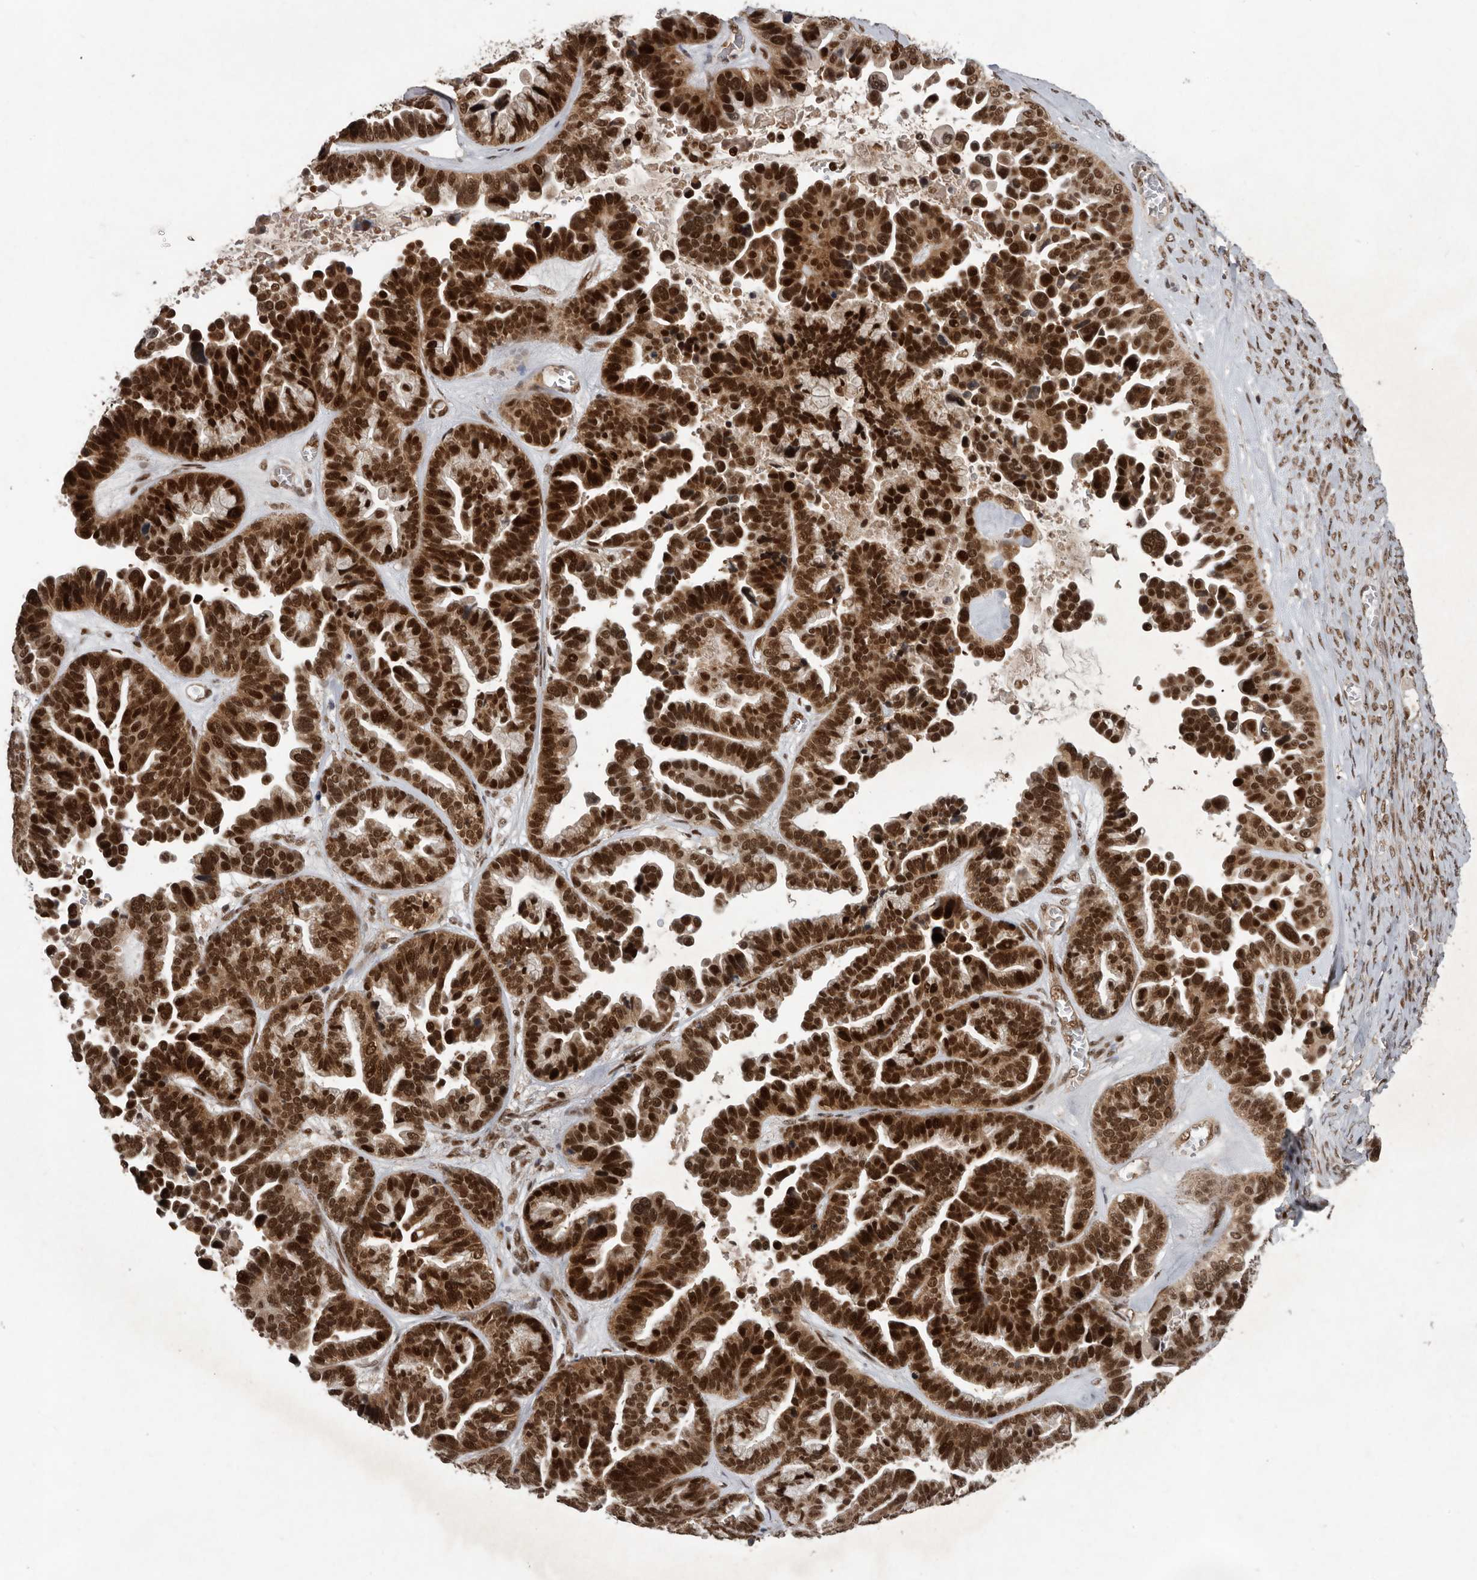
{"staining": {"intensity": "strong", "quantity": ">75%", "location": "cytoplasmic/membranous,nuclear"}, "tissue": "ovarian cancer", "cell_type": "Tumor cells", "image_type": "cancer", "snomed": [{"axis": "morphology", "description": "Cystadenocarcinoma, serous, NOS"}, {"axis": "topography", "description": "Ovary"}], "caption": "Strong cytoplasmic/membranous and nuclear protein staining is present in about >75% of tumor cells in ovarian cancer (serous cystadenocarcinoma). The staining is performed using DAB (3,3'-diaminobenzidine) brown chromogen to label protein expression. The nuclei are counter-stained blue using hematoxylin.", "gene": "CDC27", "patient": {"sex": "female", "age": 56}}